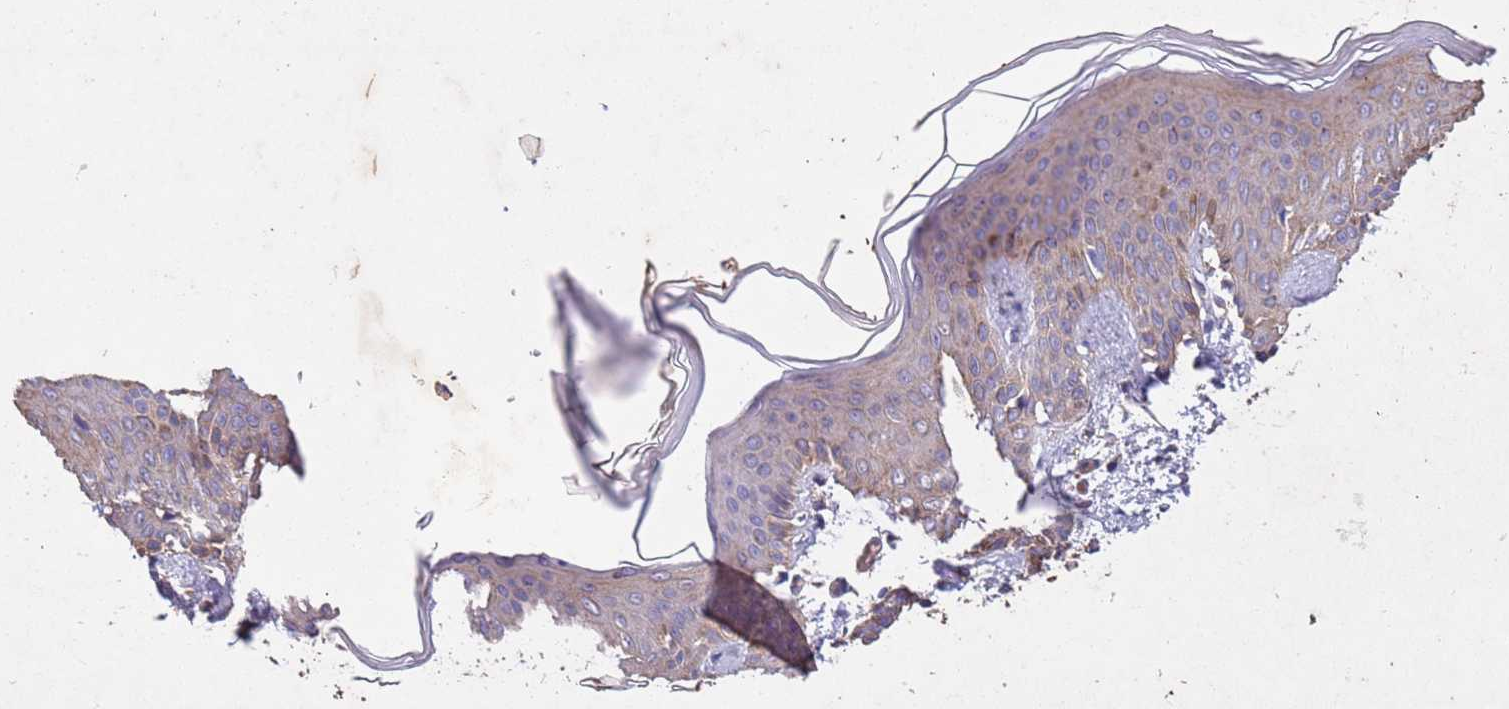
{"staining": {"intensity": "negative", "quantity": "none", "location": "none"}, "tissue": "skin", "cell_type": "Fibroblasts", "image_type": "normal", "snomed": [{"axis": "morphology", "description": "Normal tissue, NOS"}, {"axis": "topography", "description": "Skin"}], "caption": "Immunohistochemistry photomicrograph of benign skin stained for a protein (brown), which displays no positivity in fibroblasts.", "gene": "MTX3", "patient": {"sex": "male", "age": 36}}